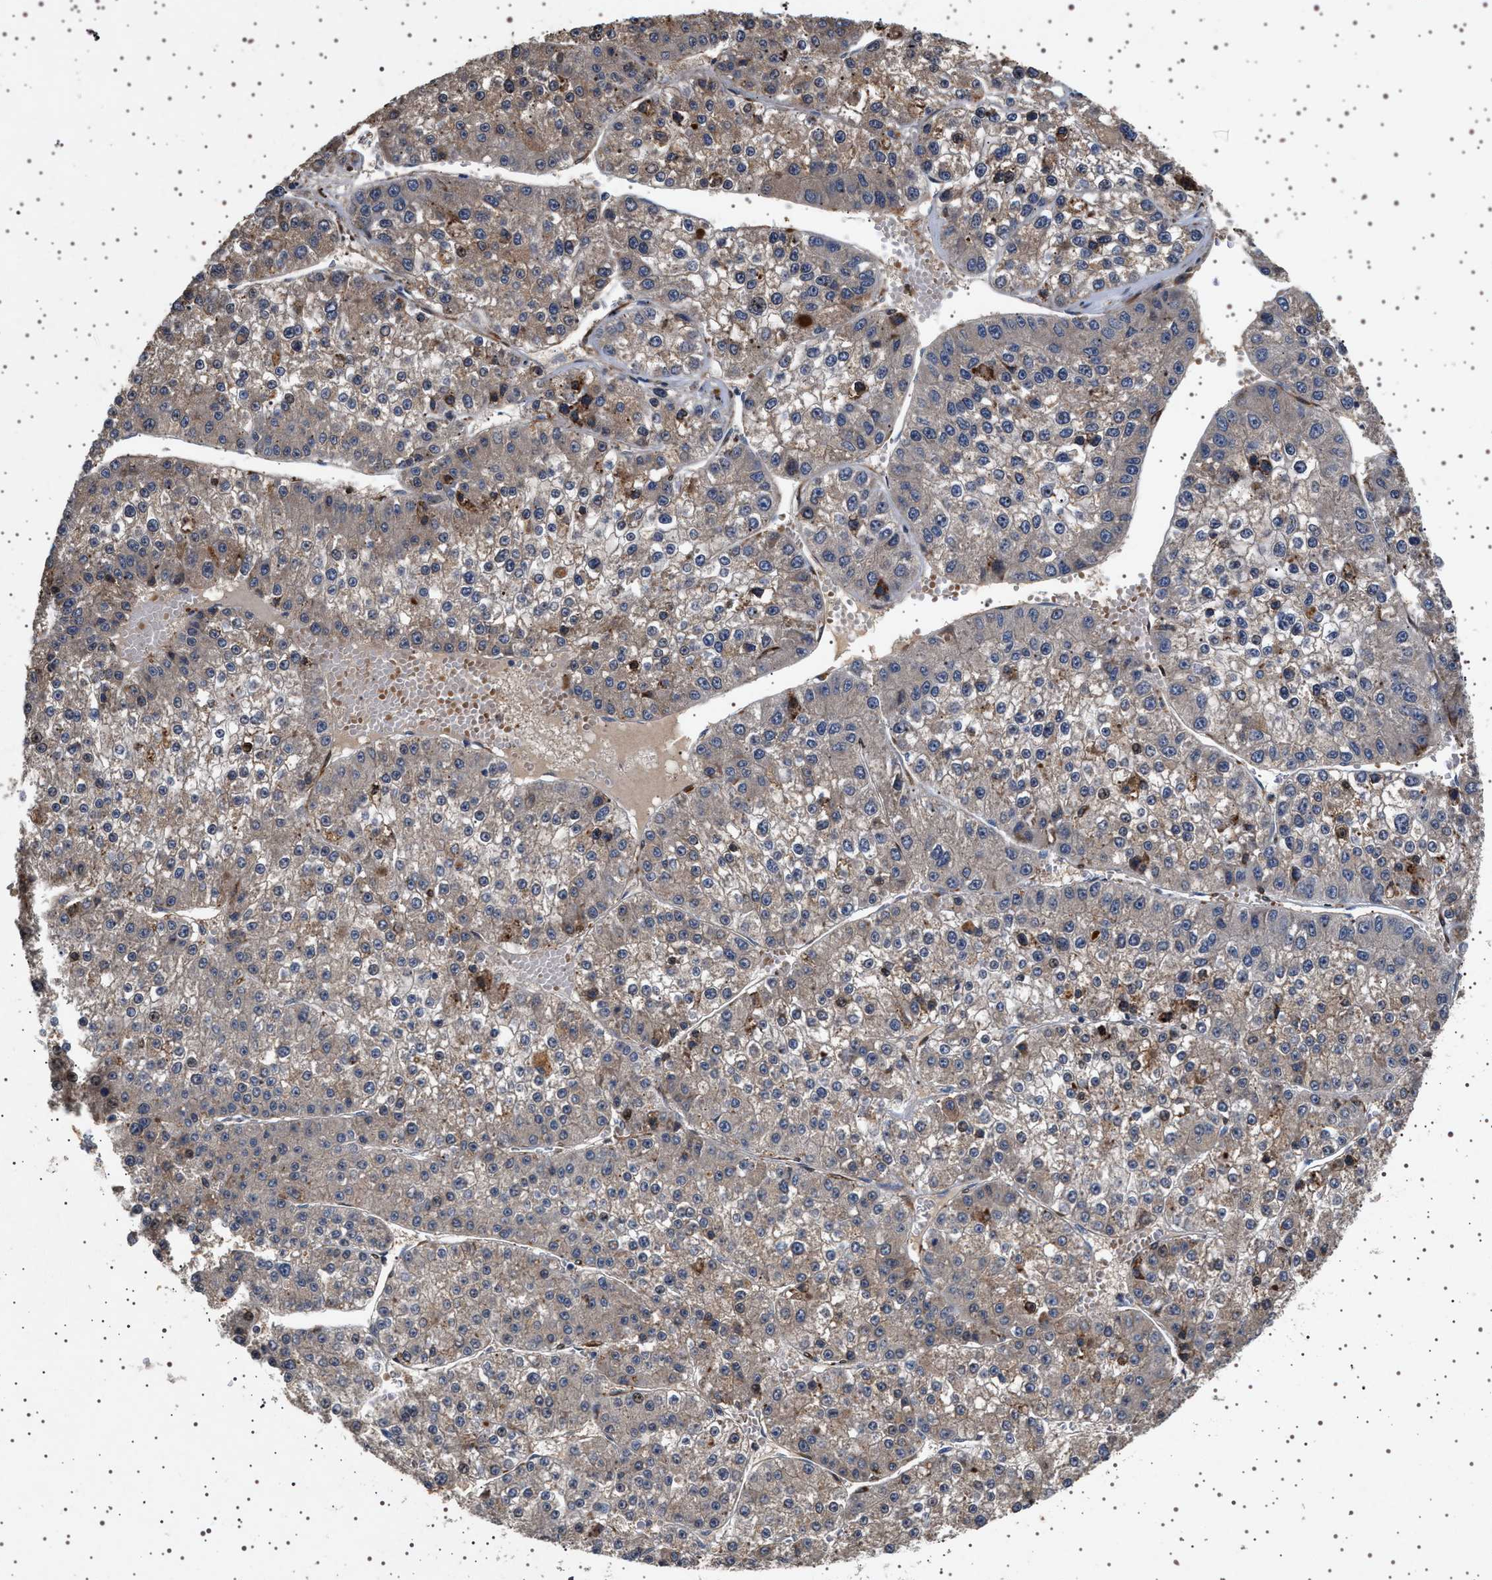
{"staining": {"intensity": "weak", "quantity": ">75%", "location": "cytoplasmic/membranous"}, "tissue": "liver cancer", "cell_type": "Tumor cells", "image_type": "cancer", "snomed": [{"axis": "morphology", "description": "Carcinoma, Hepatocellular, NOS"}, {"axis": "topography", "description": "Liver"}], "caption": "About >75% of tumor cells in human liver cancer demonstrate weak cytoplasmic/membranous protein expression as visualized by brown immunohistochemical staining.", "gene": "GUCY1B1", "patient": {"sex": "female", "age": 73}}